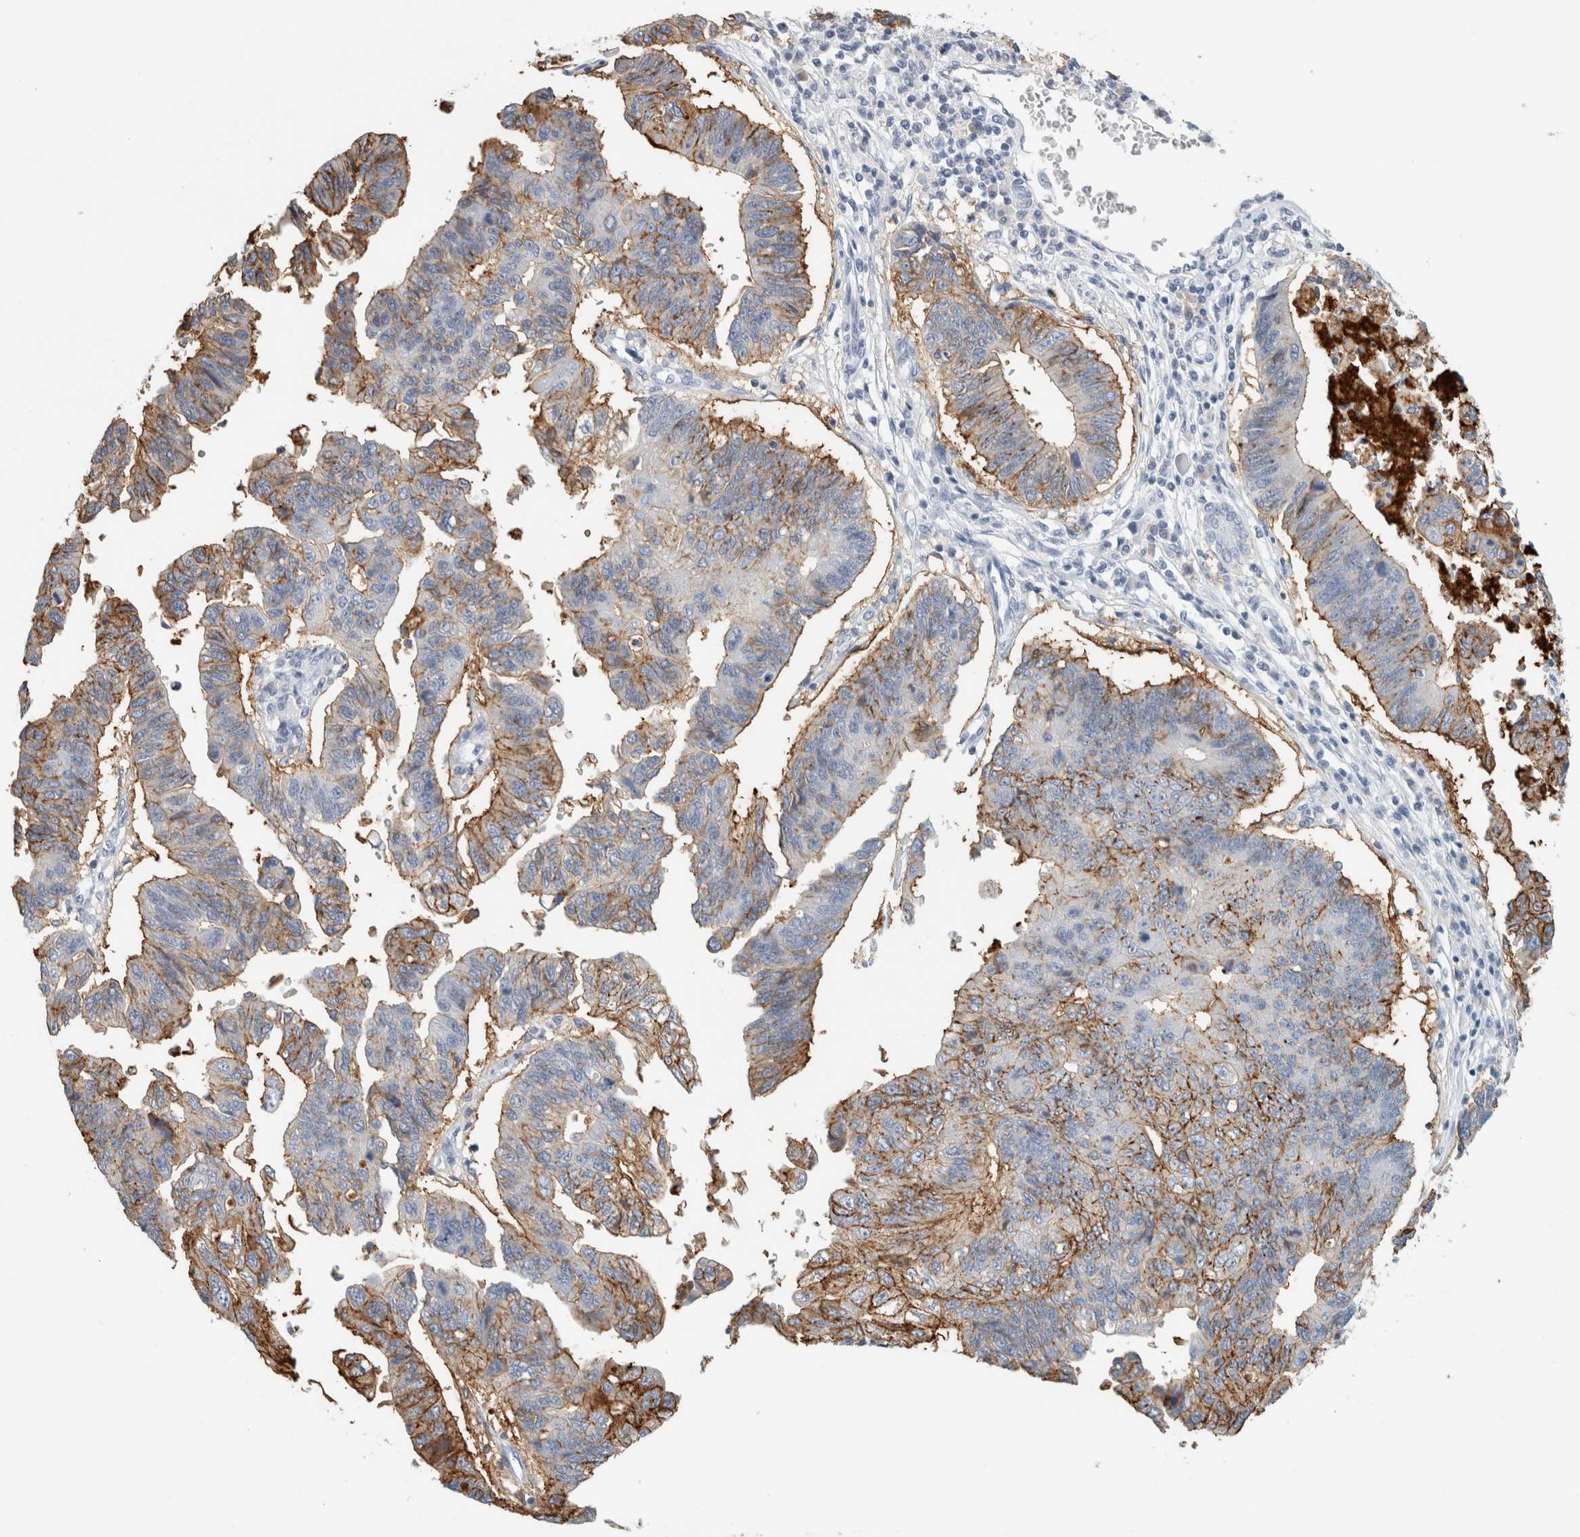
{"staining": {"intensity": "strong", "quantity": "25%-75%", "location": "cytoplasmic/membranous"}, "tissue": "stomach cancer", "cell_type": "Tumor cells", "image_type": "cancer", "snomed": [{"axis": "morphology", "description": "Adenocarcinoma, NOS"}, {"axis": "topography", "description": "Stomach"}], "caption": "Immunohistochemical staining of adenocarcinoma (stomach) exhibits high levels of strong cytoplasmic/membranous expression in about 25%-75% of tumor cells.", "gene": "TSPAN8", "patient": {"sex": "male", "age": 59}}